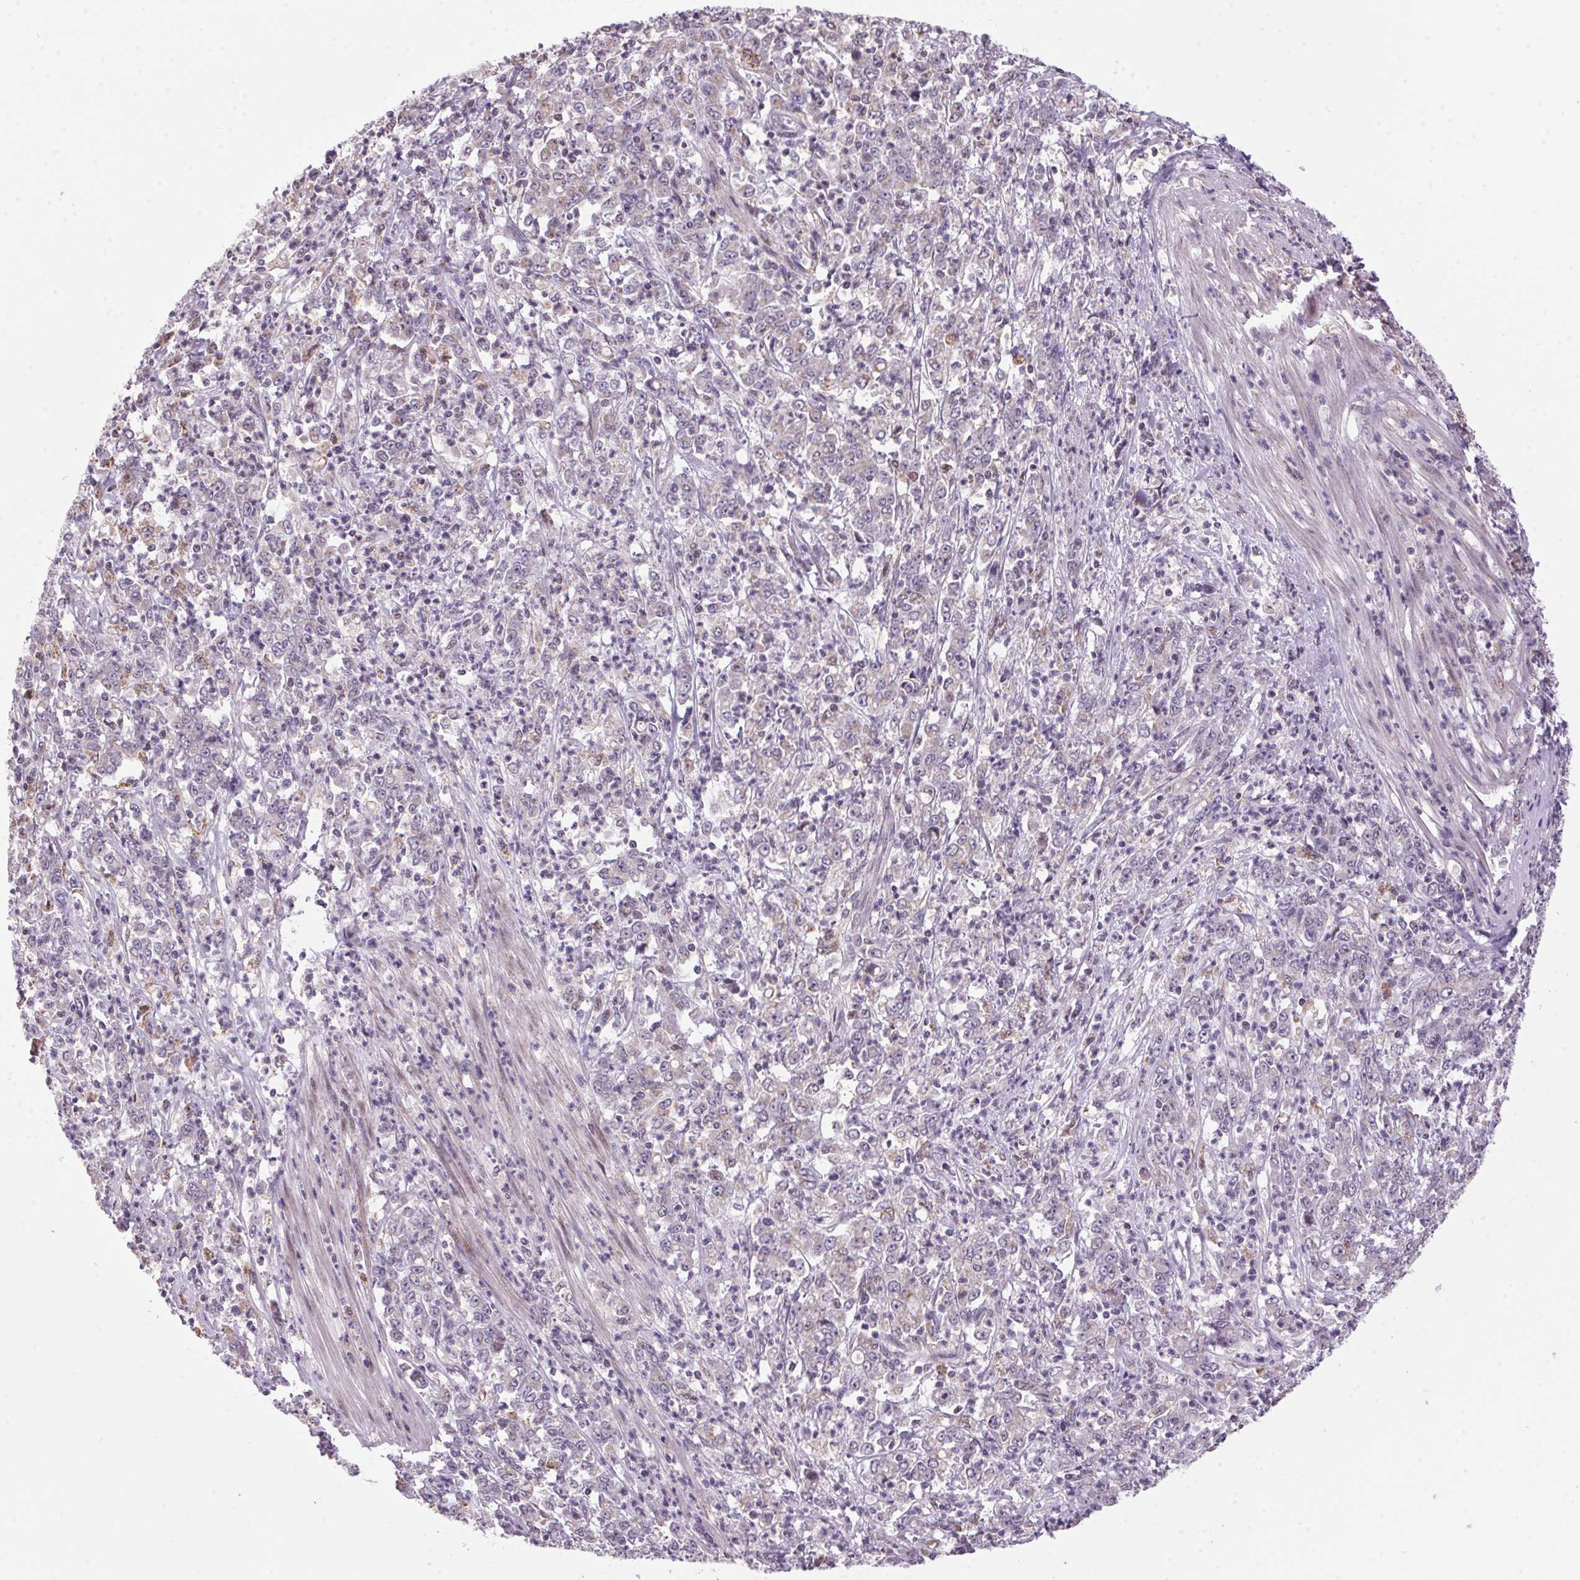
{"staining": {"intensity": "negative", "quantity": "none", "location": "none"}, "tissue": "stomach cancer", "cell_type": "Tumor cells", "image_type": "cancer", "snomed": [{"axis": "morphology", "description": "Adenocarcinoma, NOS"}, {"axis": "topography", "description": "Stomach, lower"}], "caption": "An IHC histopathology image of adenocarcinoma (stomach) is shown. There is no staining in tumor cells of adenocarcinoma (stomach).", "gene": "AKR1E2", "patient": {"sex": "female", "age": 71}}